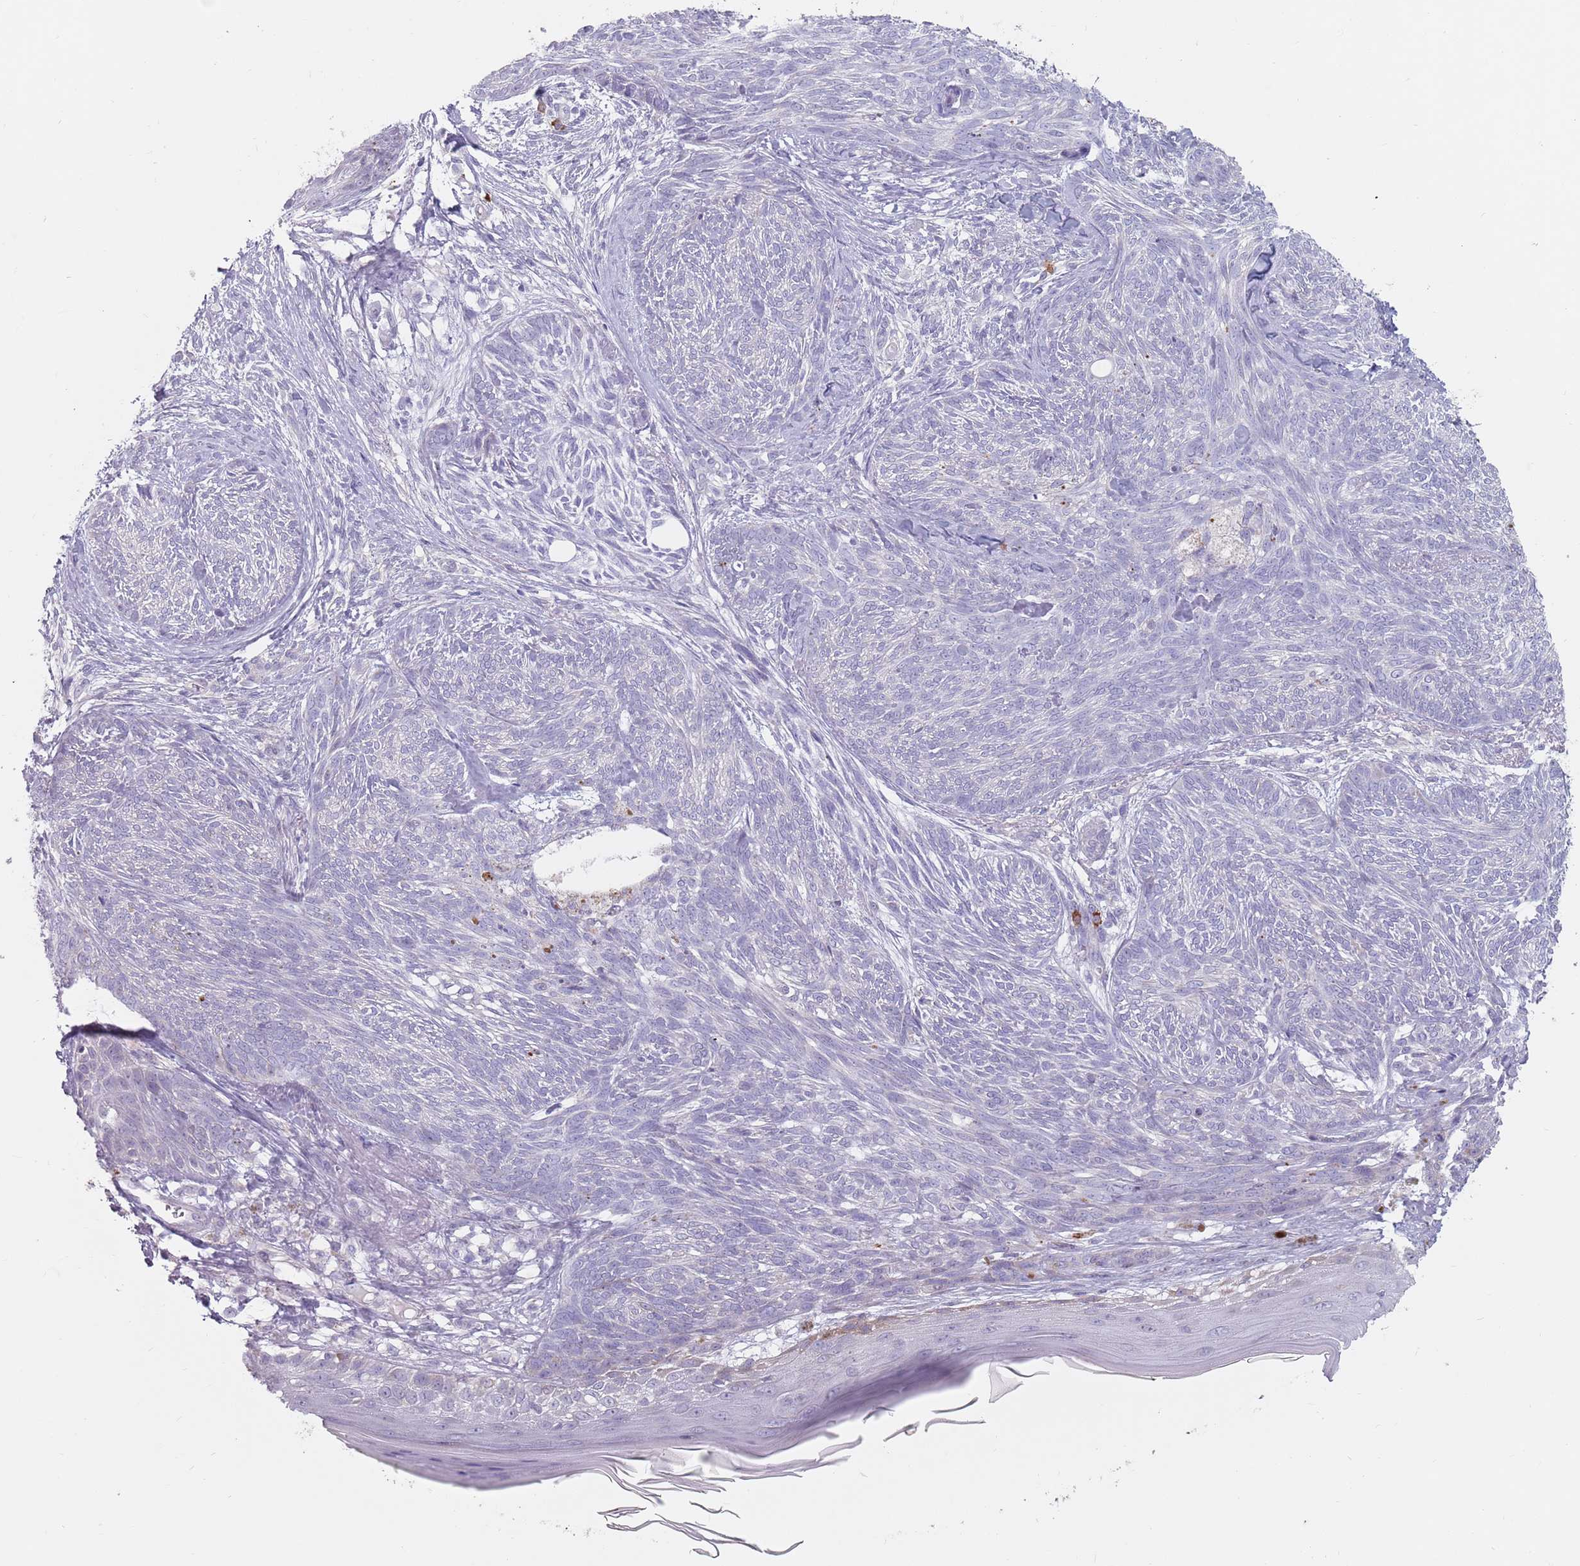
{"staining": {"intensity": "negative", "quantity": "none", "location": "none"}, "tissue": "skin cancer", "cell_type": "Tumor cells", "image_type": "cancer", "snomed": [{"axis": "morphology", "description": "Basal cell carcinoma"}, {"axis": "topography", "description": "Skin"}], "caption": "DAB immunohistochemical staining of skin cancer (basal cell carcinoma) demonstrates no significant expression in tumor cells.", "gene": "DXO", "patient": {"sex": "male", "age": 73}}